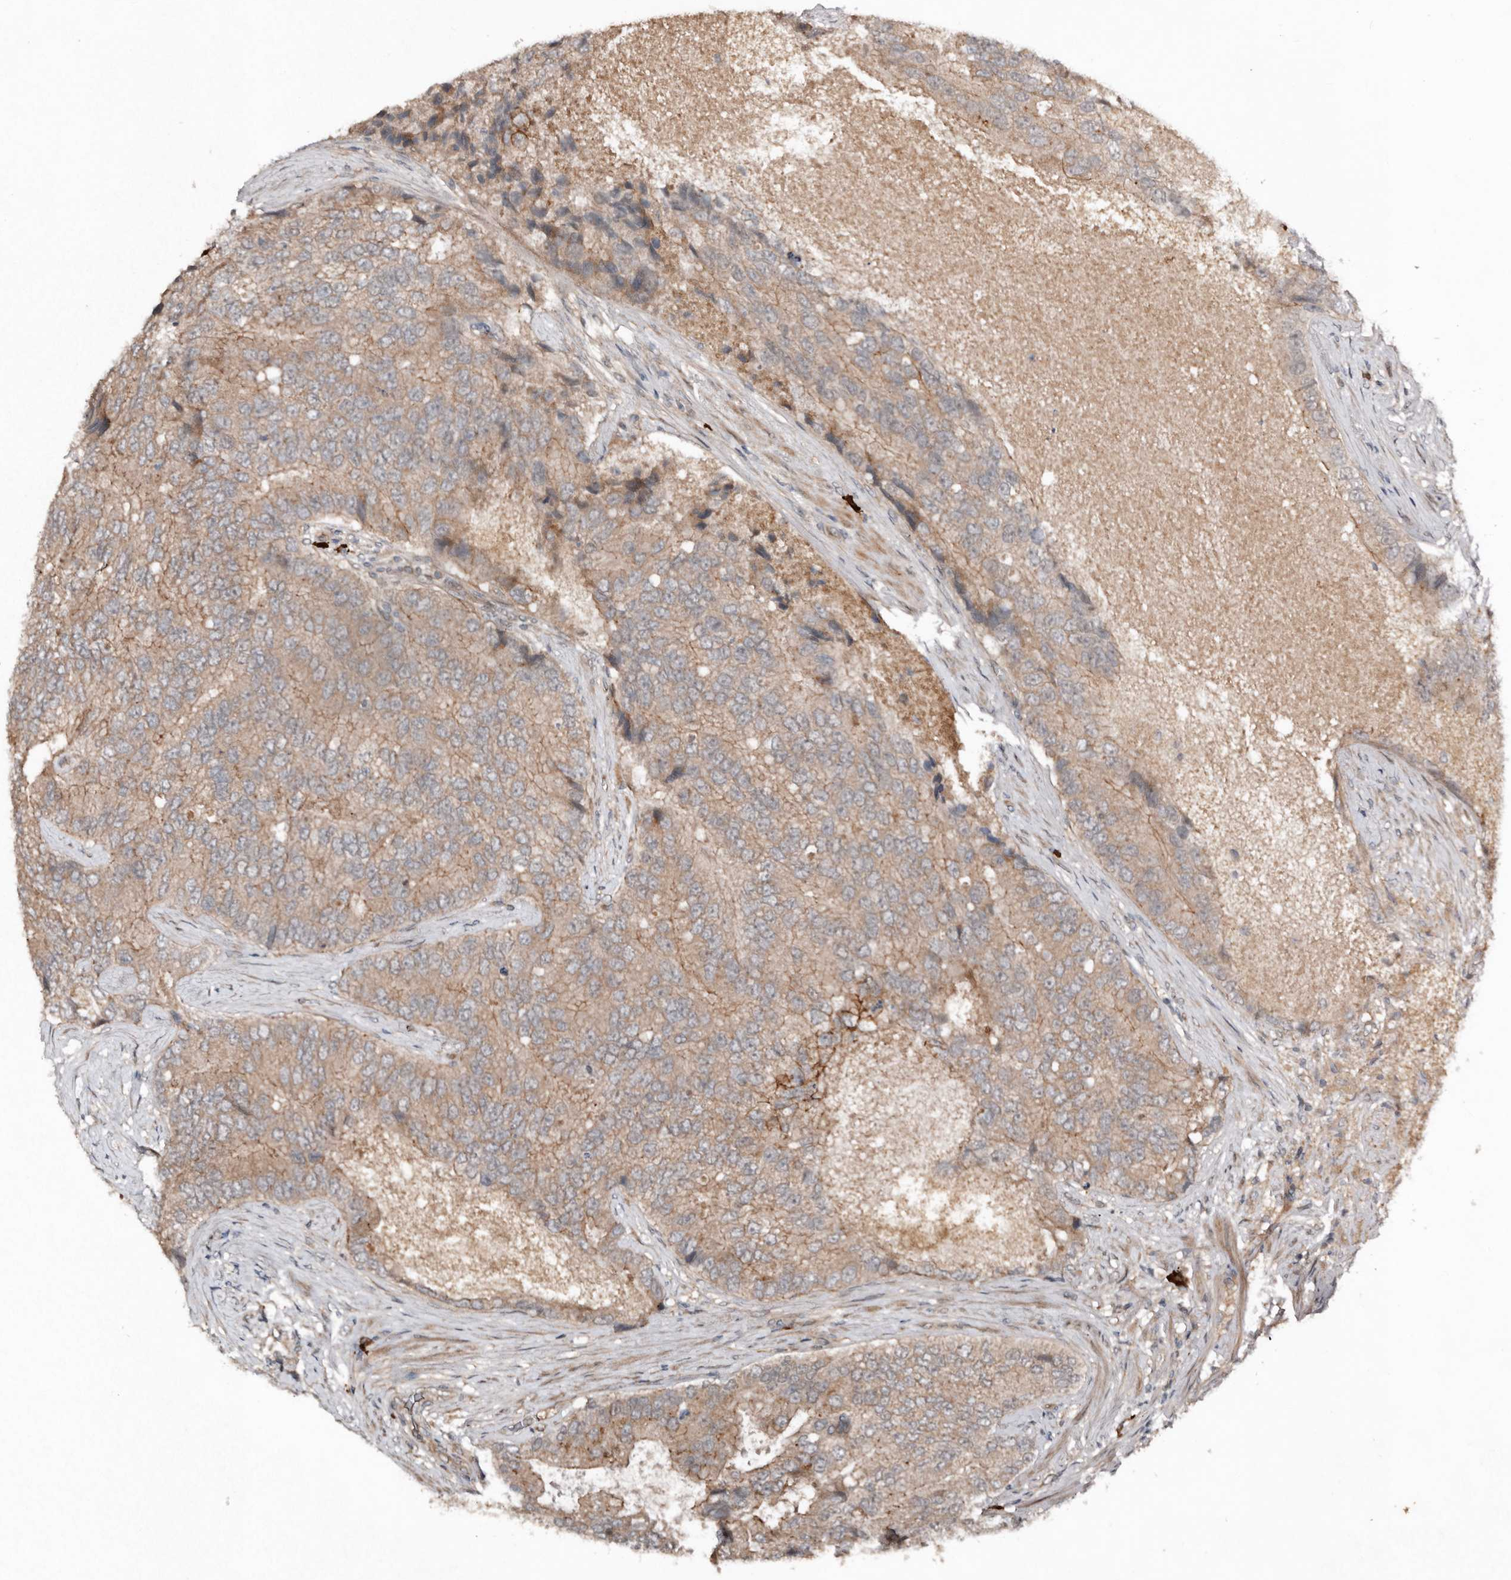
{"staining": {"intensity": "moderate", "quantity": ">75%", "location": "cytoplasmic/membranous"}, "tissue": "prostate cancer", "cell_type": "Tumor cells", "image_type": "cancer", "snomed": [{"axis": "morphology", "description": "Adenocarcinoma, High grade"}, {"axis": "topography", "description": "Prostate"}], "caption": "Tumor cells exhibit moderate cytoplasmic/membranous expression in approximately >75% of cells in prostate adenocarcinoma (high-grade).", "gene": "TEAD3", "patient": {"sex": "male", "age": 70}}